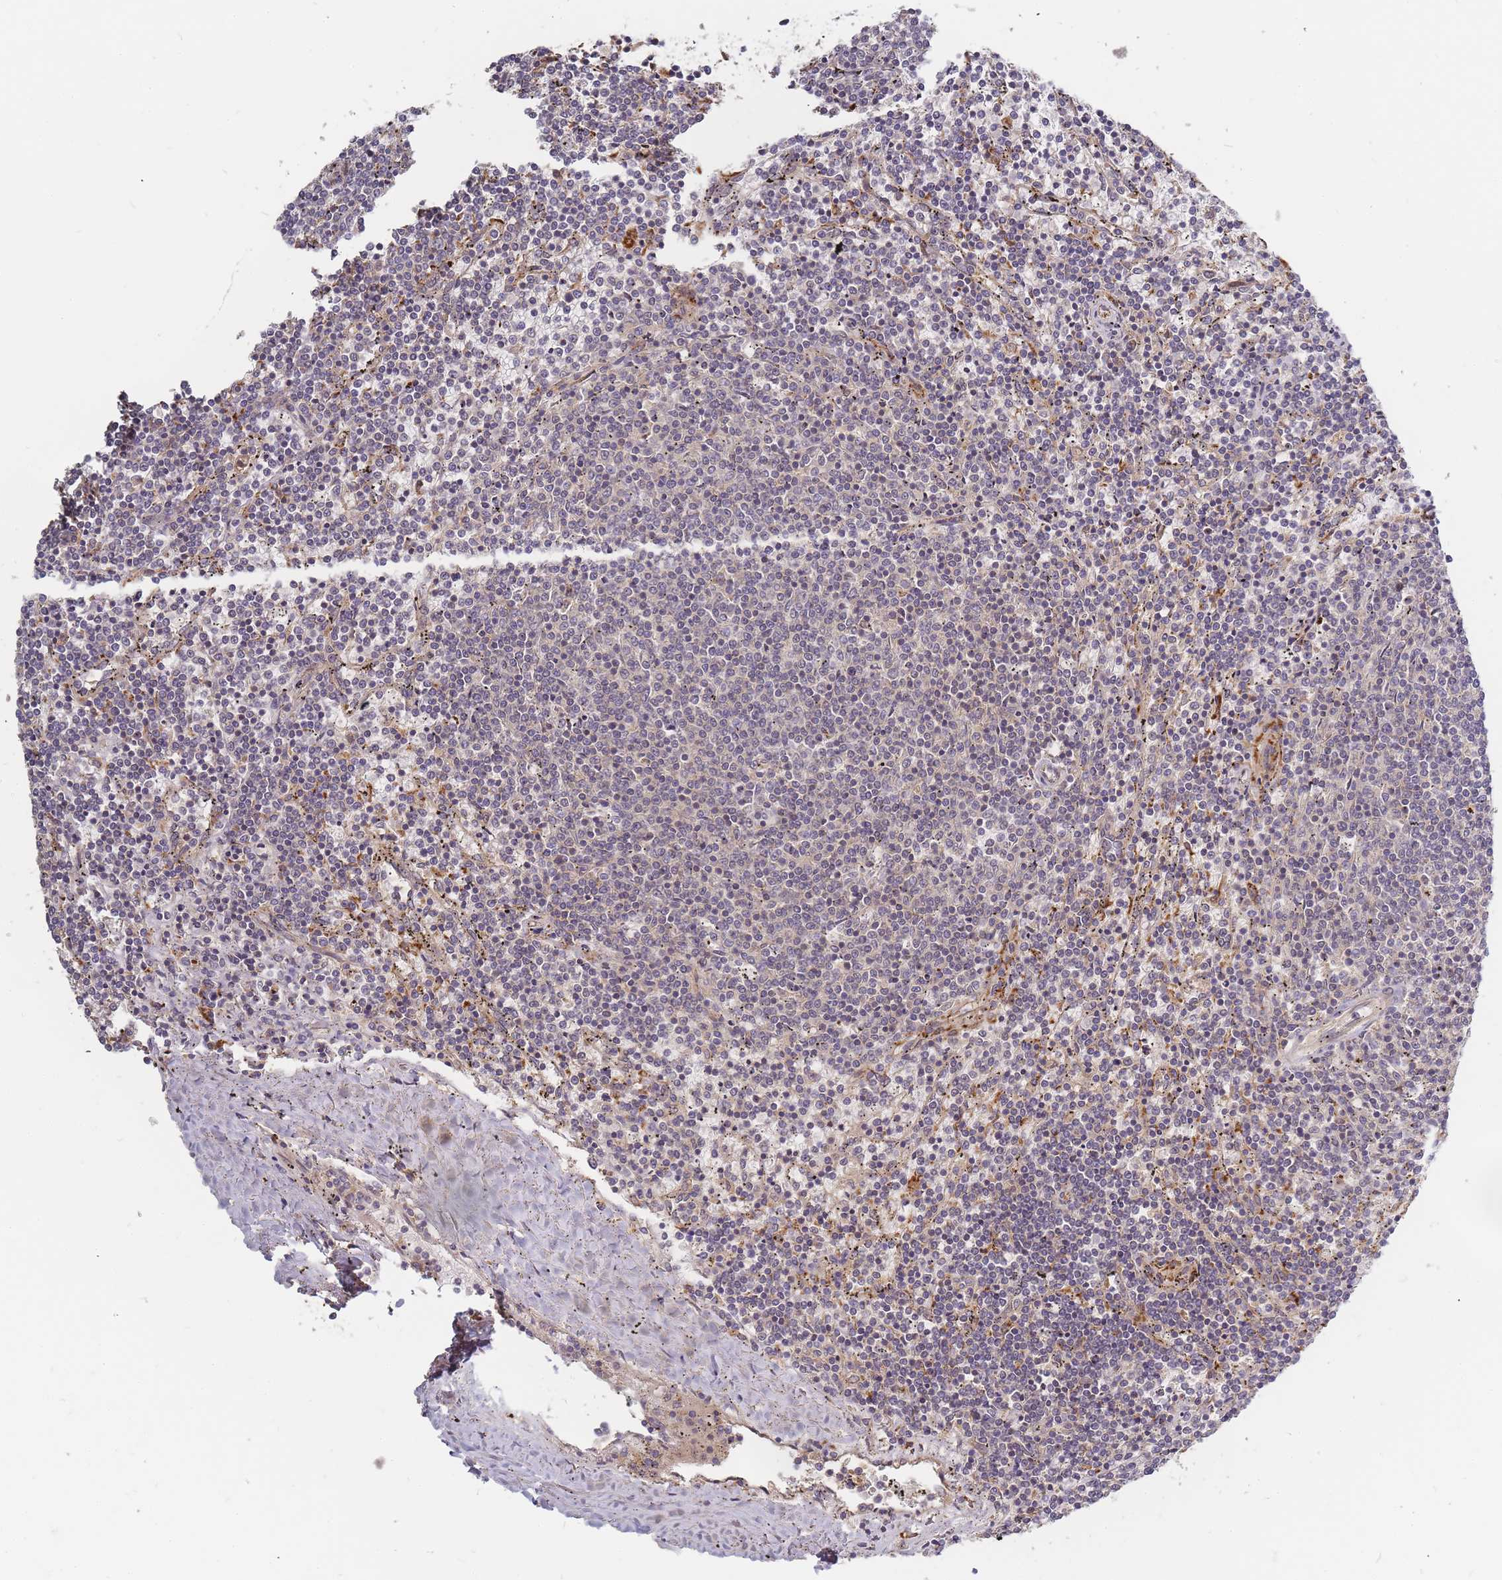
{"staining": {"intensity": "negative", "quantity": "none", "location": "none"}, "tissue": "lymphoma", "cell_type": "Tumor cells", "image_type": "cancer", "snomed": [{"axis": "morphology", "description": "Malignant lymphoma, non-Hodgkin's type, Low grade"}, {"axis": "topography", "description": "Spleen"}], "caption": "A high-resolution histopathology image shows IHC staining of low-grade malignant lymphoma, non-Hodgkin's type, which demonstrates no significant staining in tumor cells.", "gene": "ATG5", "patient": {"sex": "female", "age": 50}}